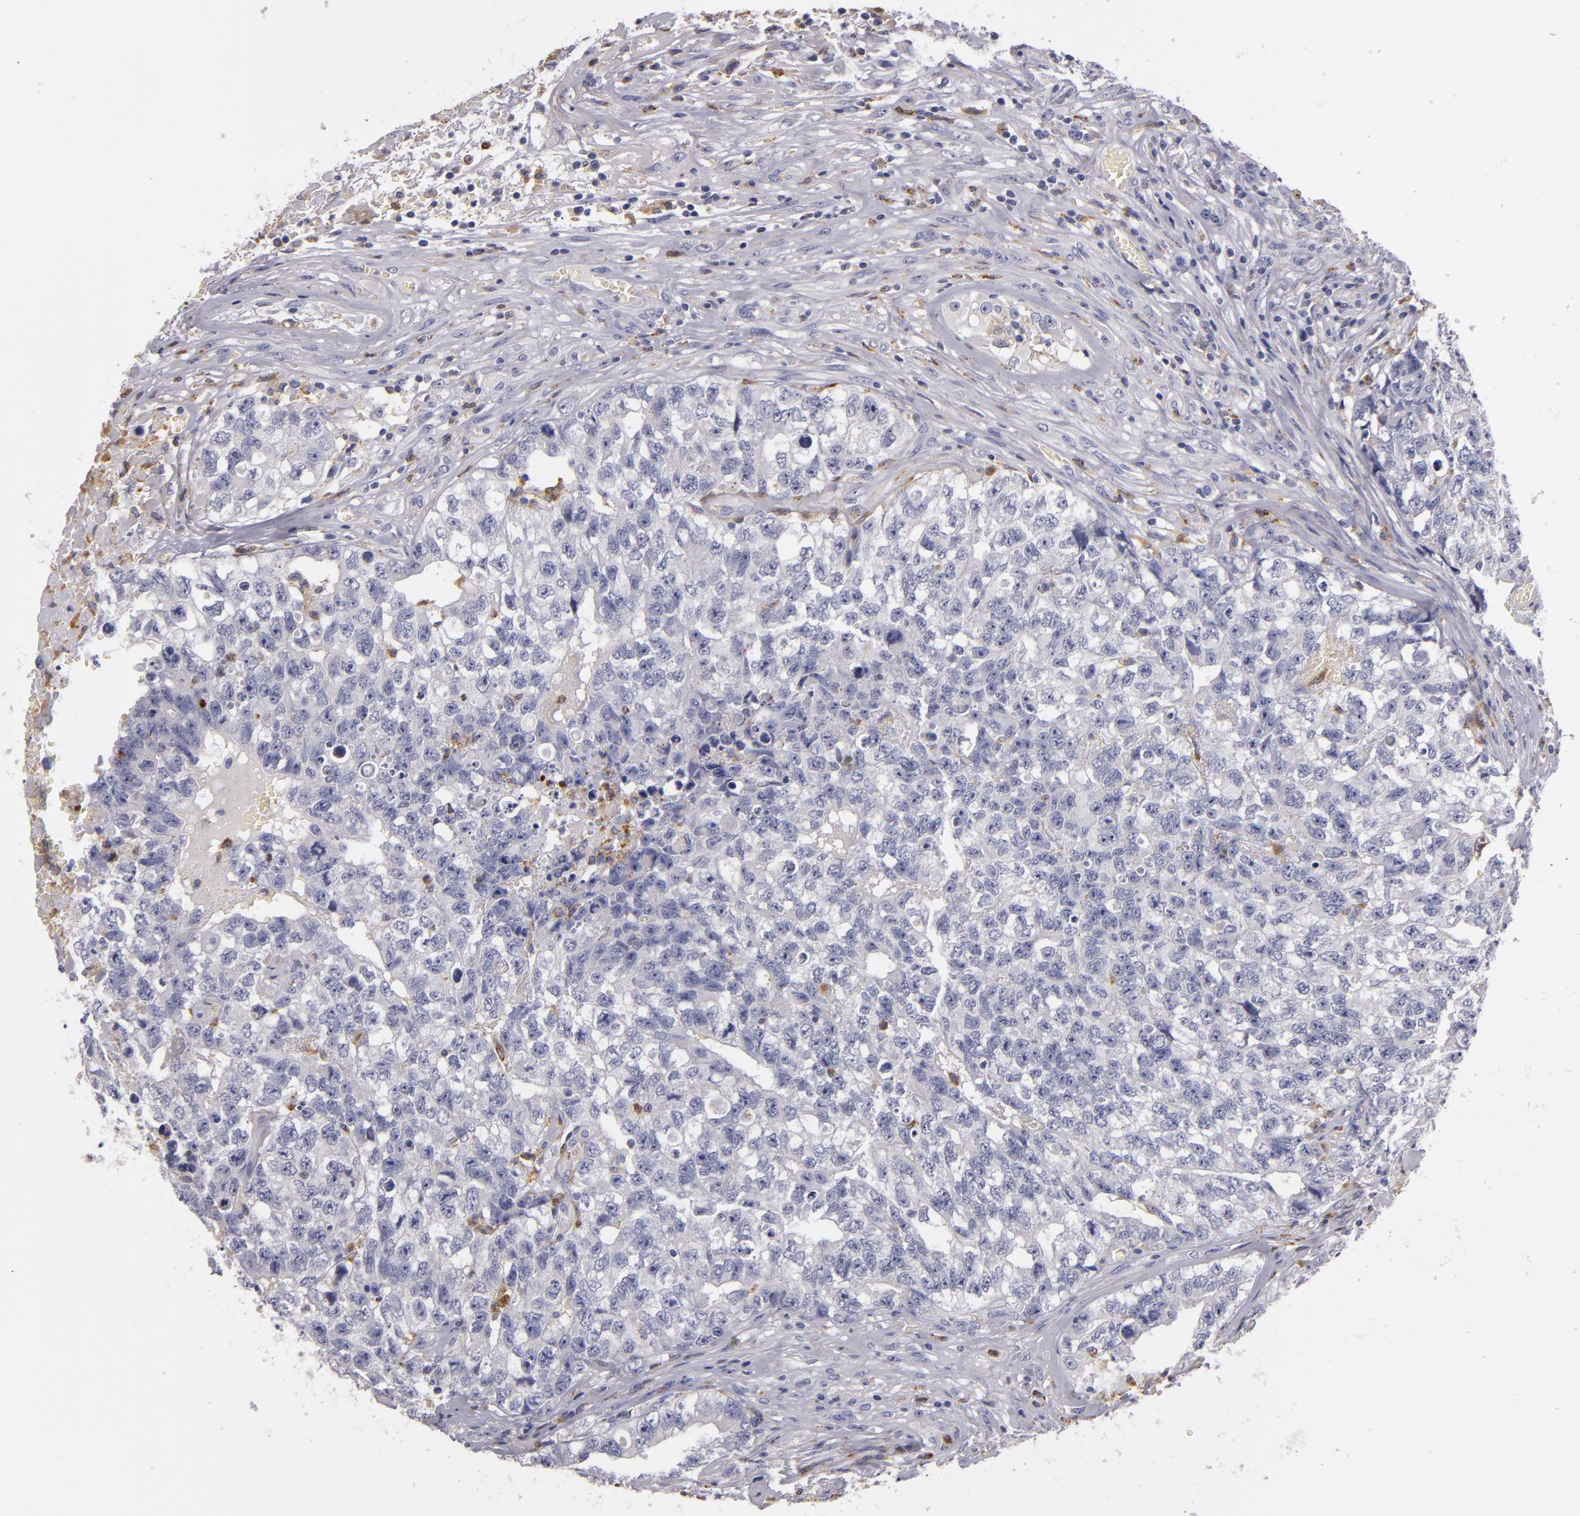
{"staining": {"intensity": "negative", "quantity": "none", "location": "none"}, "tissue": "testis cancer", "cell_type": "Tumor cells", "image_type": "cancer", "snomed": [{"axis": "morphology", "description": "Carcinoma, Embryonal, NOS"}, {"axis": "topography", "description": "Testis"}], "caption": "High magnification brightfield microscopy of testis cancer stained with DAB (3,3'-diaminobenzidine) (brown) and counterstained with hematoxylin (blue): tumor cells show no significant expression.", "gene": "TLR8", "patient": {"sex": "male", "age": 31}}